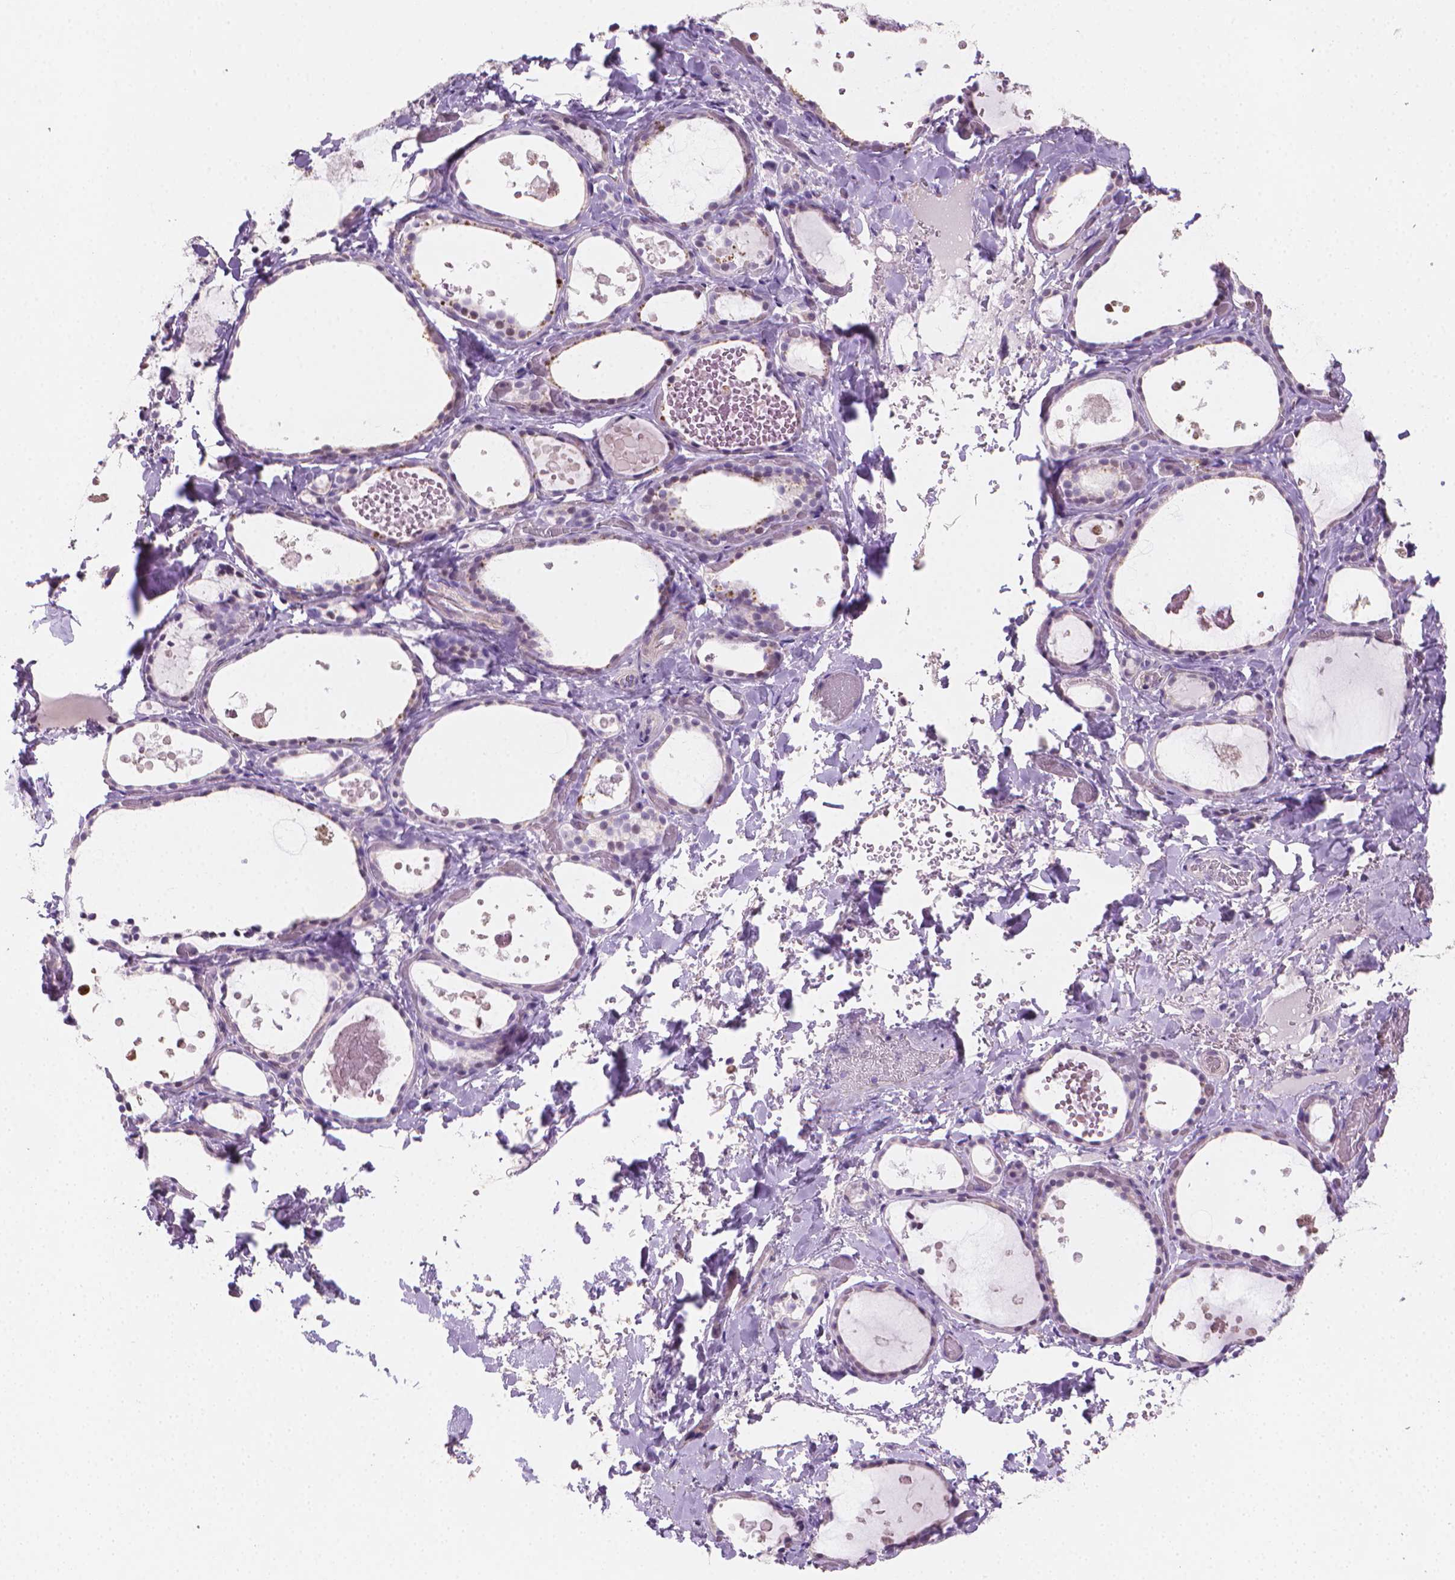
{"staining": {"intensity": "negative", "quantity": "none", "location": "none"}, "tissue": "thyroid gland", "cell_type": "Glandular cells", "image_type": "normal", "snomed": [{"axis": "morphology", "description": "Normal tissue, NOS"}, {"axis": "topography", "description": "Thyroid gland"}], "caption": "This image is of benign thyroid gland stained with immunohistochemistry (IHC) to label a protein in brown with the nuclei are counter-stained blue. There is no expression in glandular cells.", "gene": "CLXN", "patient": {"sex": "female", "age": 56}}